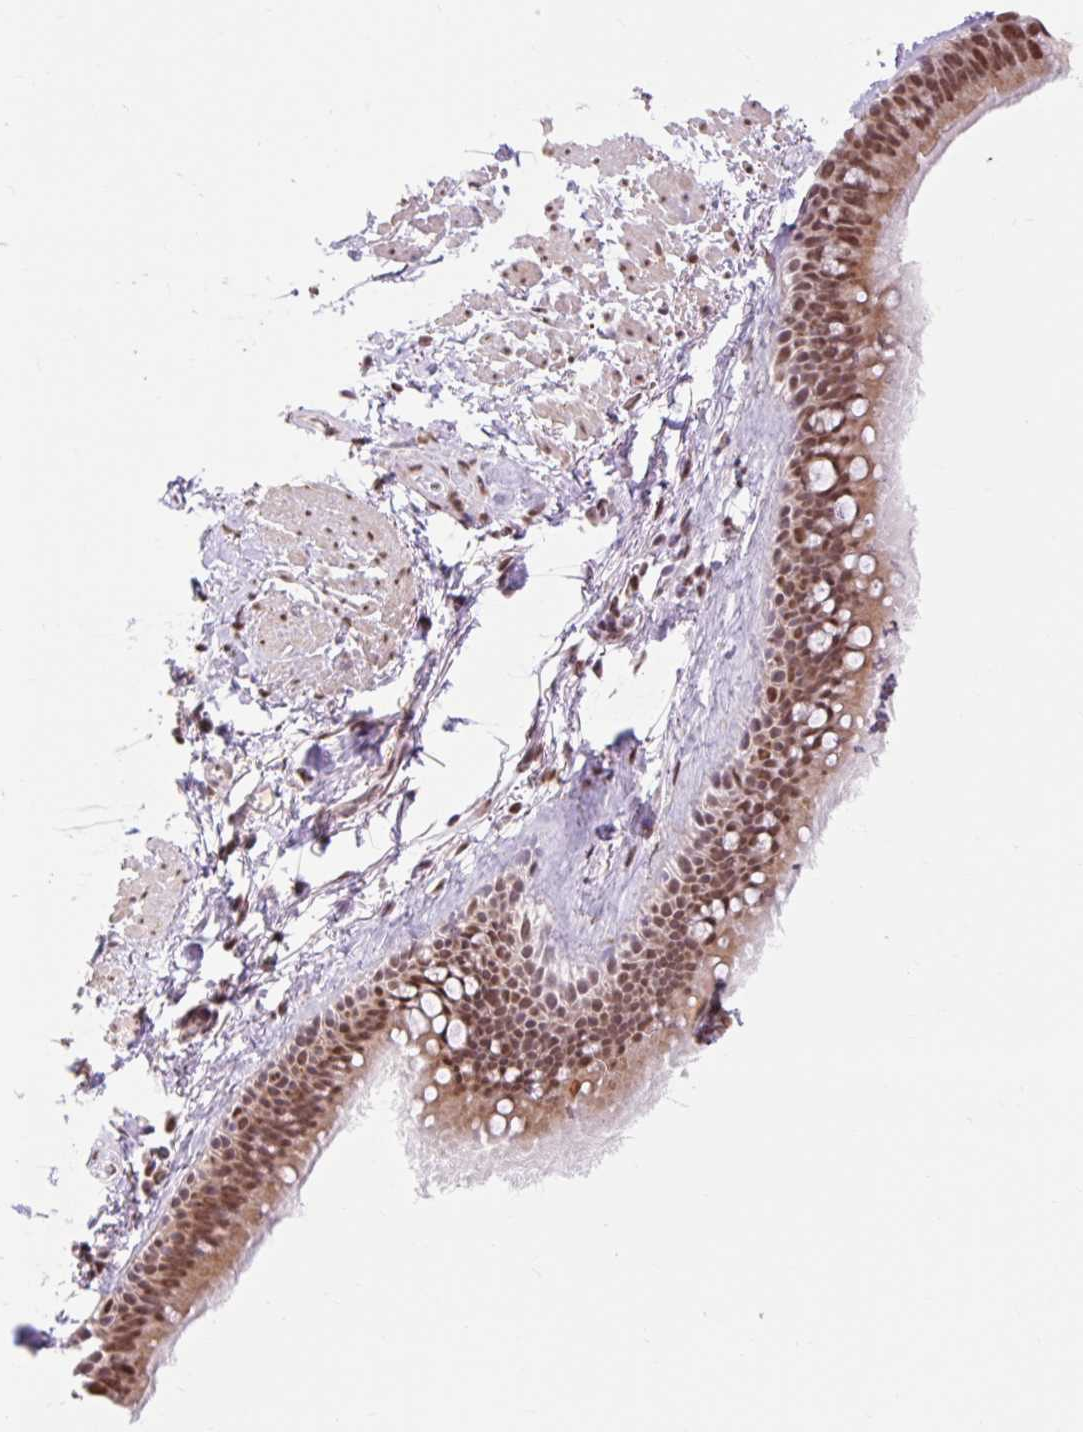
{"staining": {"intensity": "moderate", "quantity": ">75%", "location": "cytoplasmic/membranous,nuclear"}, "tissue": "bronchus", "cell_type": "Respiratory epithelial cells", "image_type": "normal", "snomed": [{"axis": "morphology", "description": "Normal tissue, NOS"}, {"axis": "topography", "description": "Lymph node"}, {"axis": "topography", "description": "Cartilage tissue"}, {"axis": "topography", "description": "Bronchus"}], "caption": "Protein positivity by IHC displays moderate cytoplasmic/membranous,nuclear staining in approximately >75% of respiratory epithelial cells in benign bronchus.", "gene": "ENSG00000261832", "patient": {"sex": "female", "age": 70}}